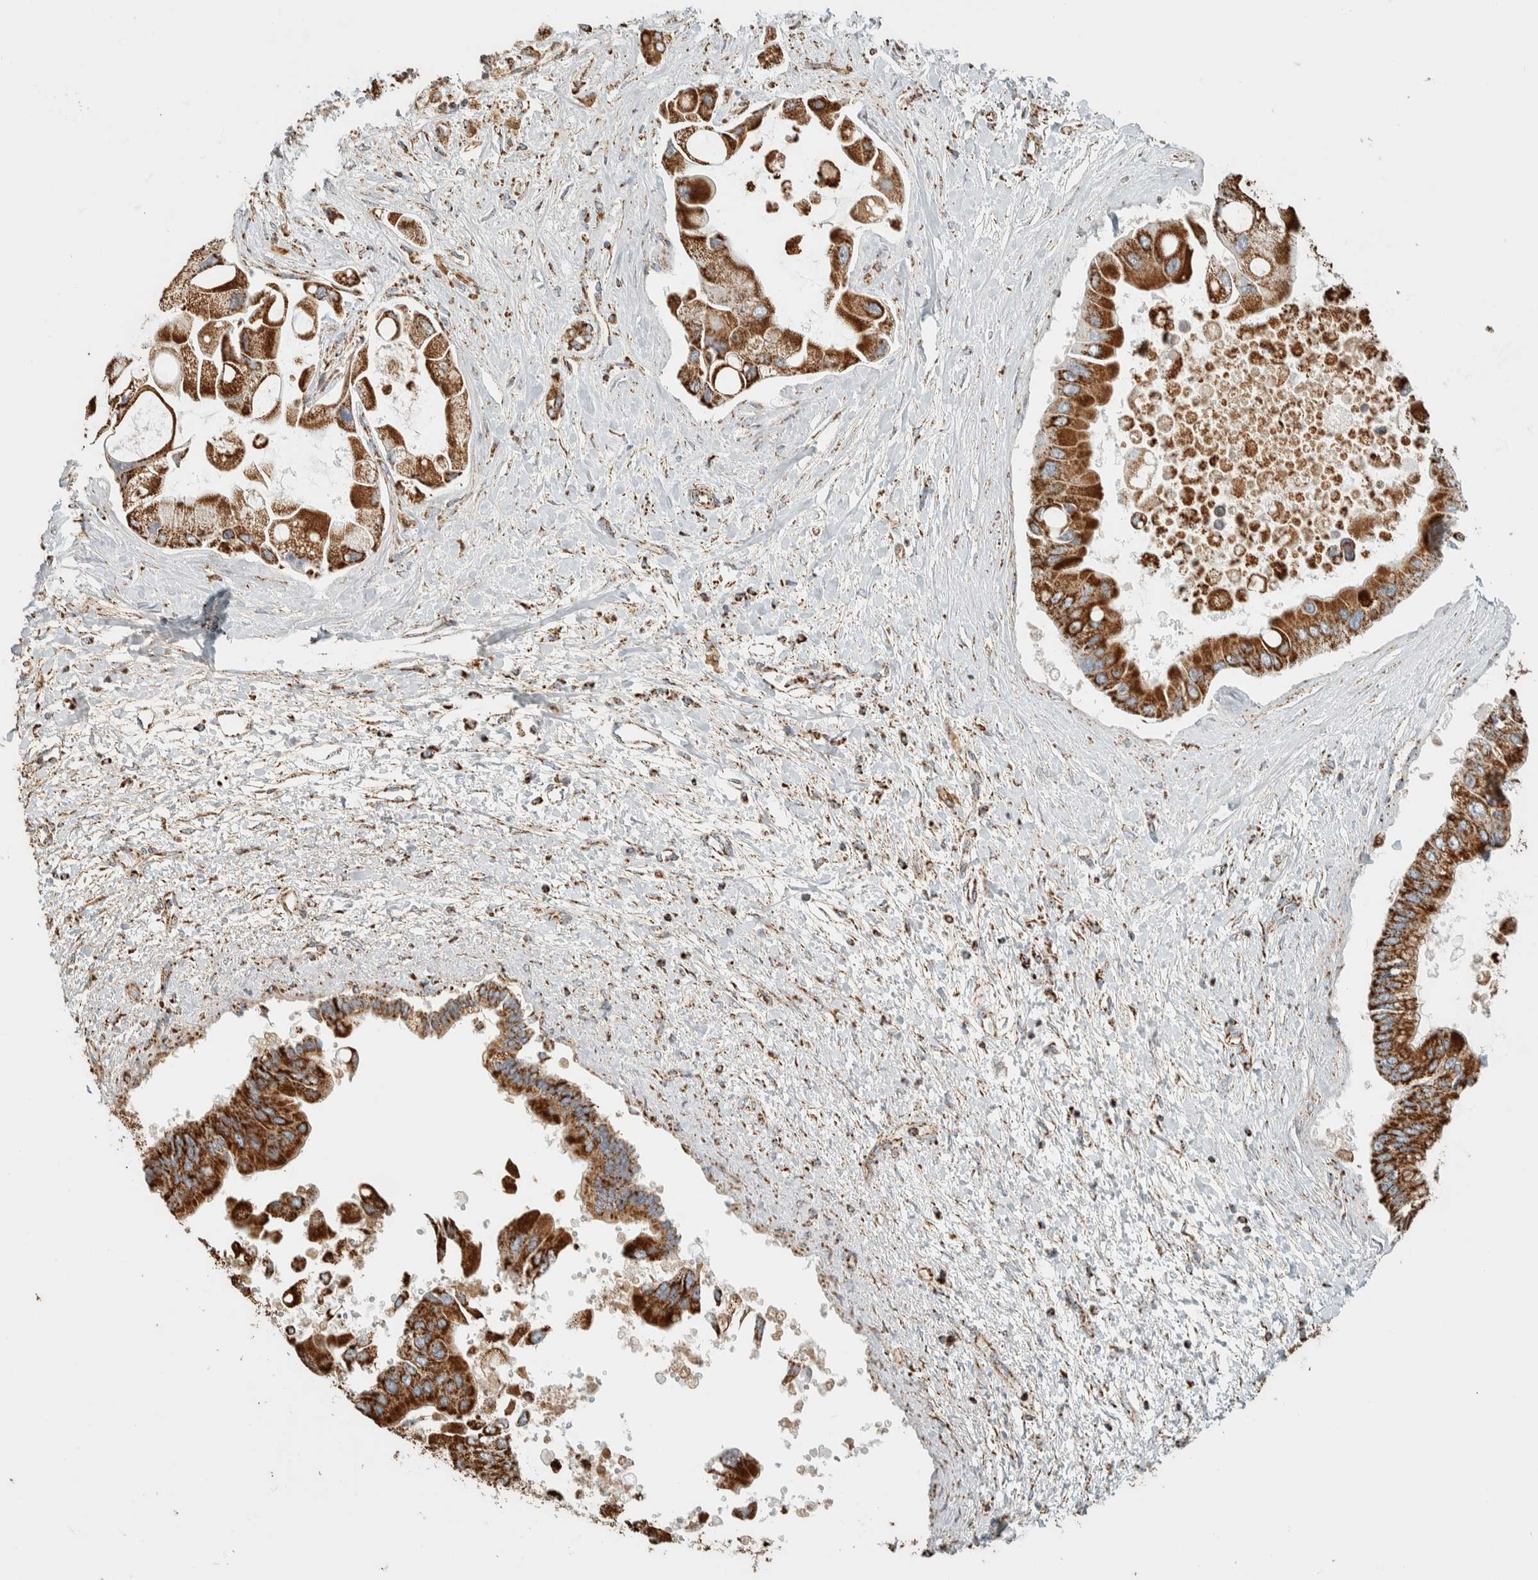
{"staining": {"intensity": "strong", "quantity": ">75%", "location": "cytoplasmic/membranous"}, "tissue": "liver cancer", "cell_type": "Tumor cells", "image_type": "cancer", "snomed": [{"axis": "morphology", "description": "Cholangiocarcinoma"}, {"axis": "topography", "description": "Liver"}], "caption": "Liver cancer (cholangiocarcinoma) stained with a protein marker demonstrates strong staining in tumor cells.", "gene": "ZNF454", "patient": {"sex": "male", "age": 50}}